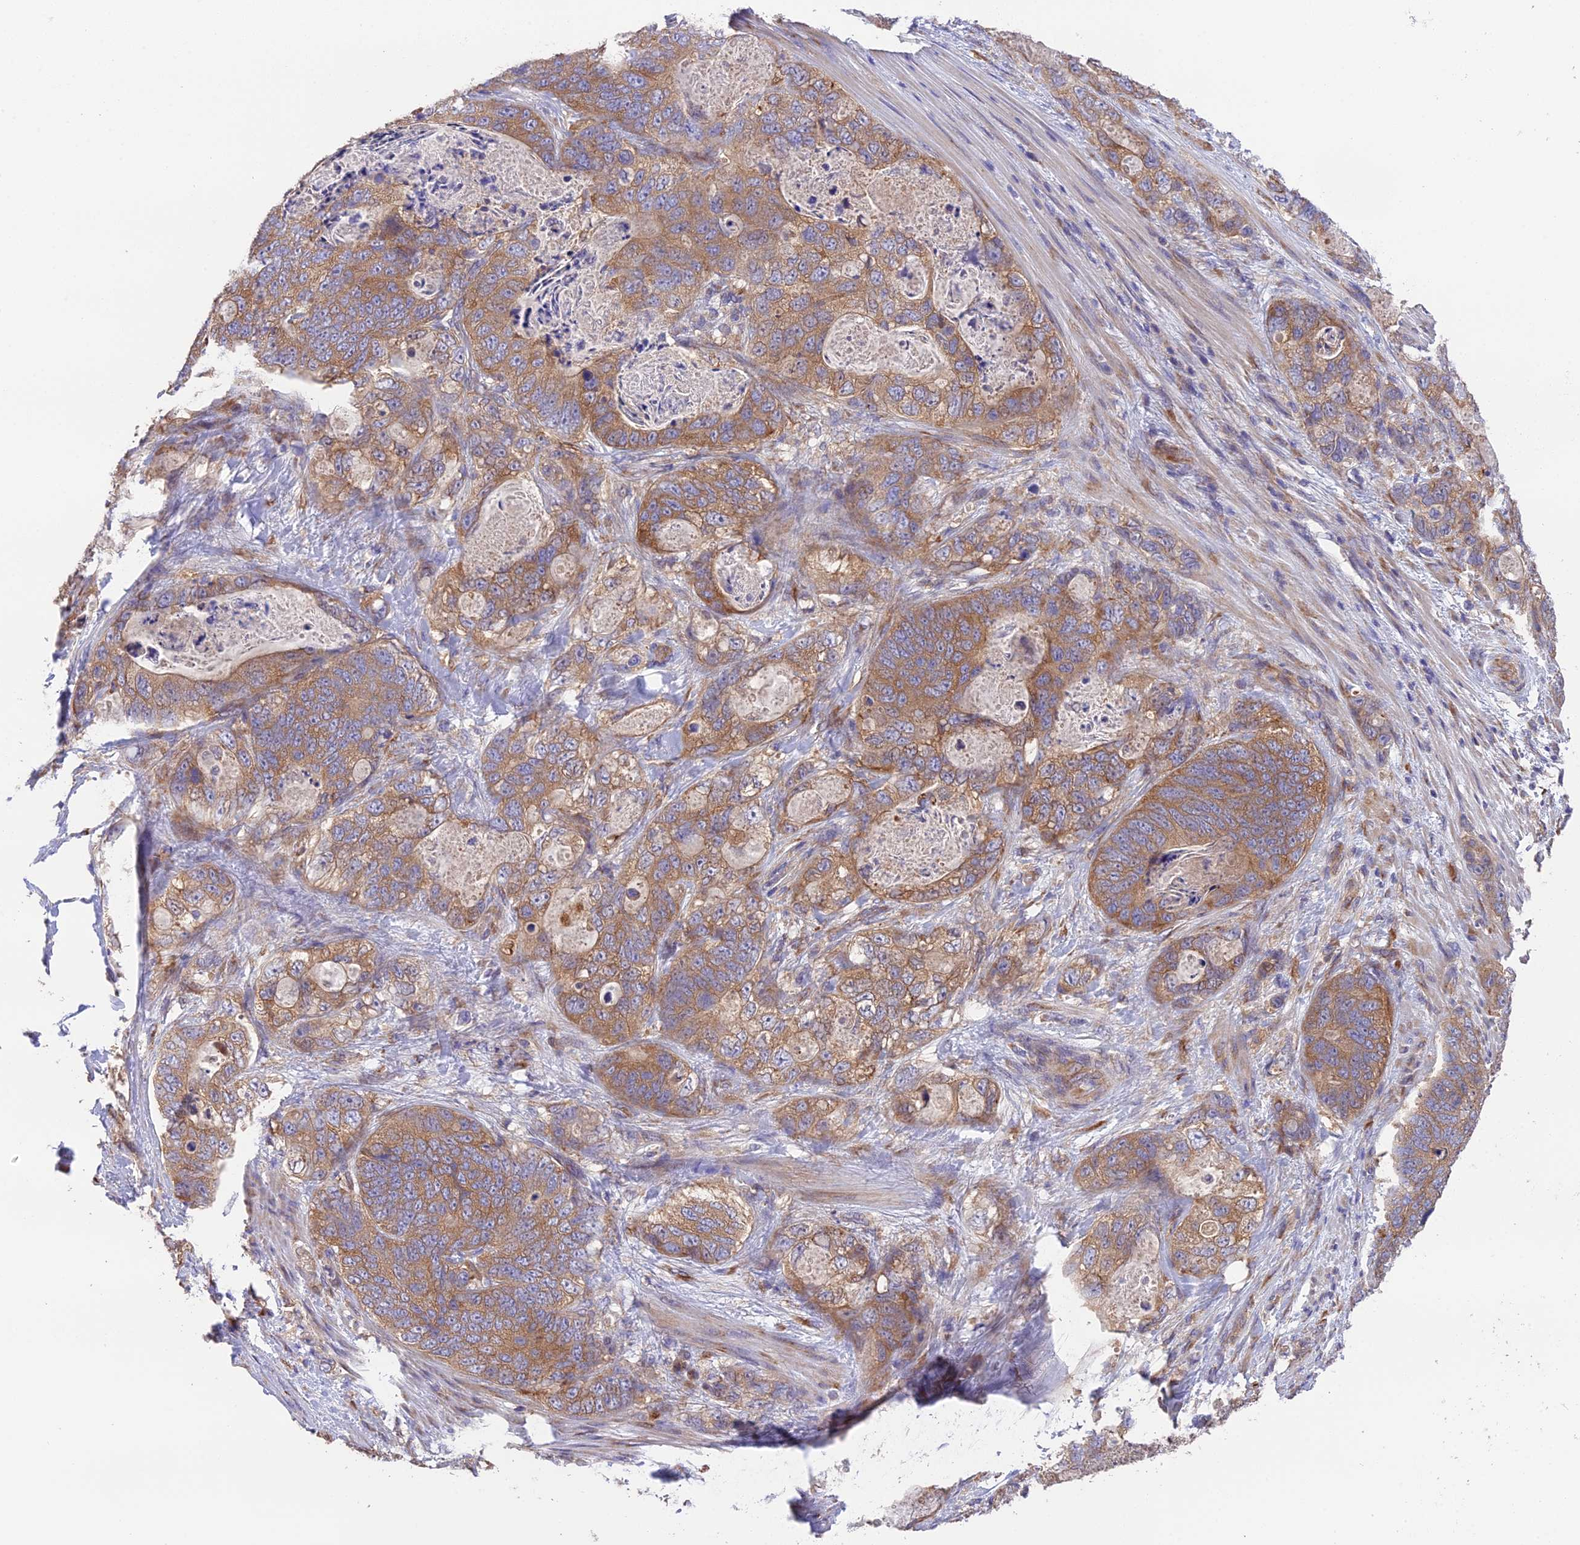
{"staining": {"intensity": "moderate", "quantity": ">75%", "location": "cytoplasmic/membranous"}, "tissue": "stomach cancer", "cell_type": "Tumor cells", "image_type": "cancer", "snomed": [{"axis": "morphology", "description": "Normal tissue, NOS"}, {"axis": "morphology", "description": "Adenocarcinoma, NOS"}, {"axis": "topography", "description": "Stomach"}], "caption": "Immunohistochemistry (IHC) staining of stomach adenocarcinoma, which demonstrates medium levels of moderate cytoplasmic/membranous positivity in approximately >75% of tumor cells indicating moderate cytoplasmic/membranous protein positivity. The staining was performed using DAB (brown) for protein detection and nuclei were counterstained in hematoxylin (blue).", "gene": "BLOC1S4", "patient": {"sex": "female", "age": 89}}